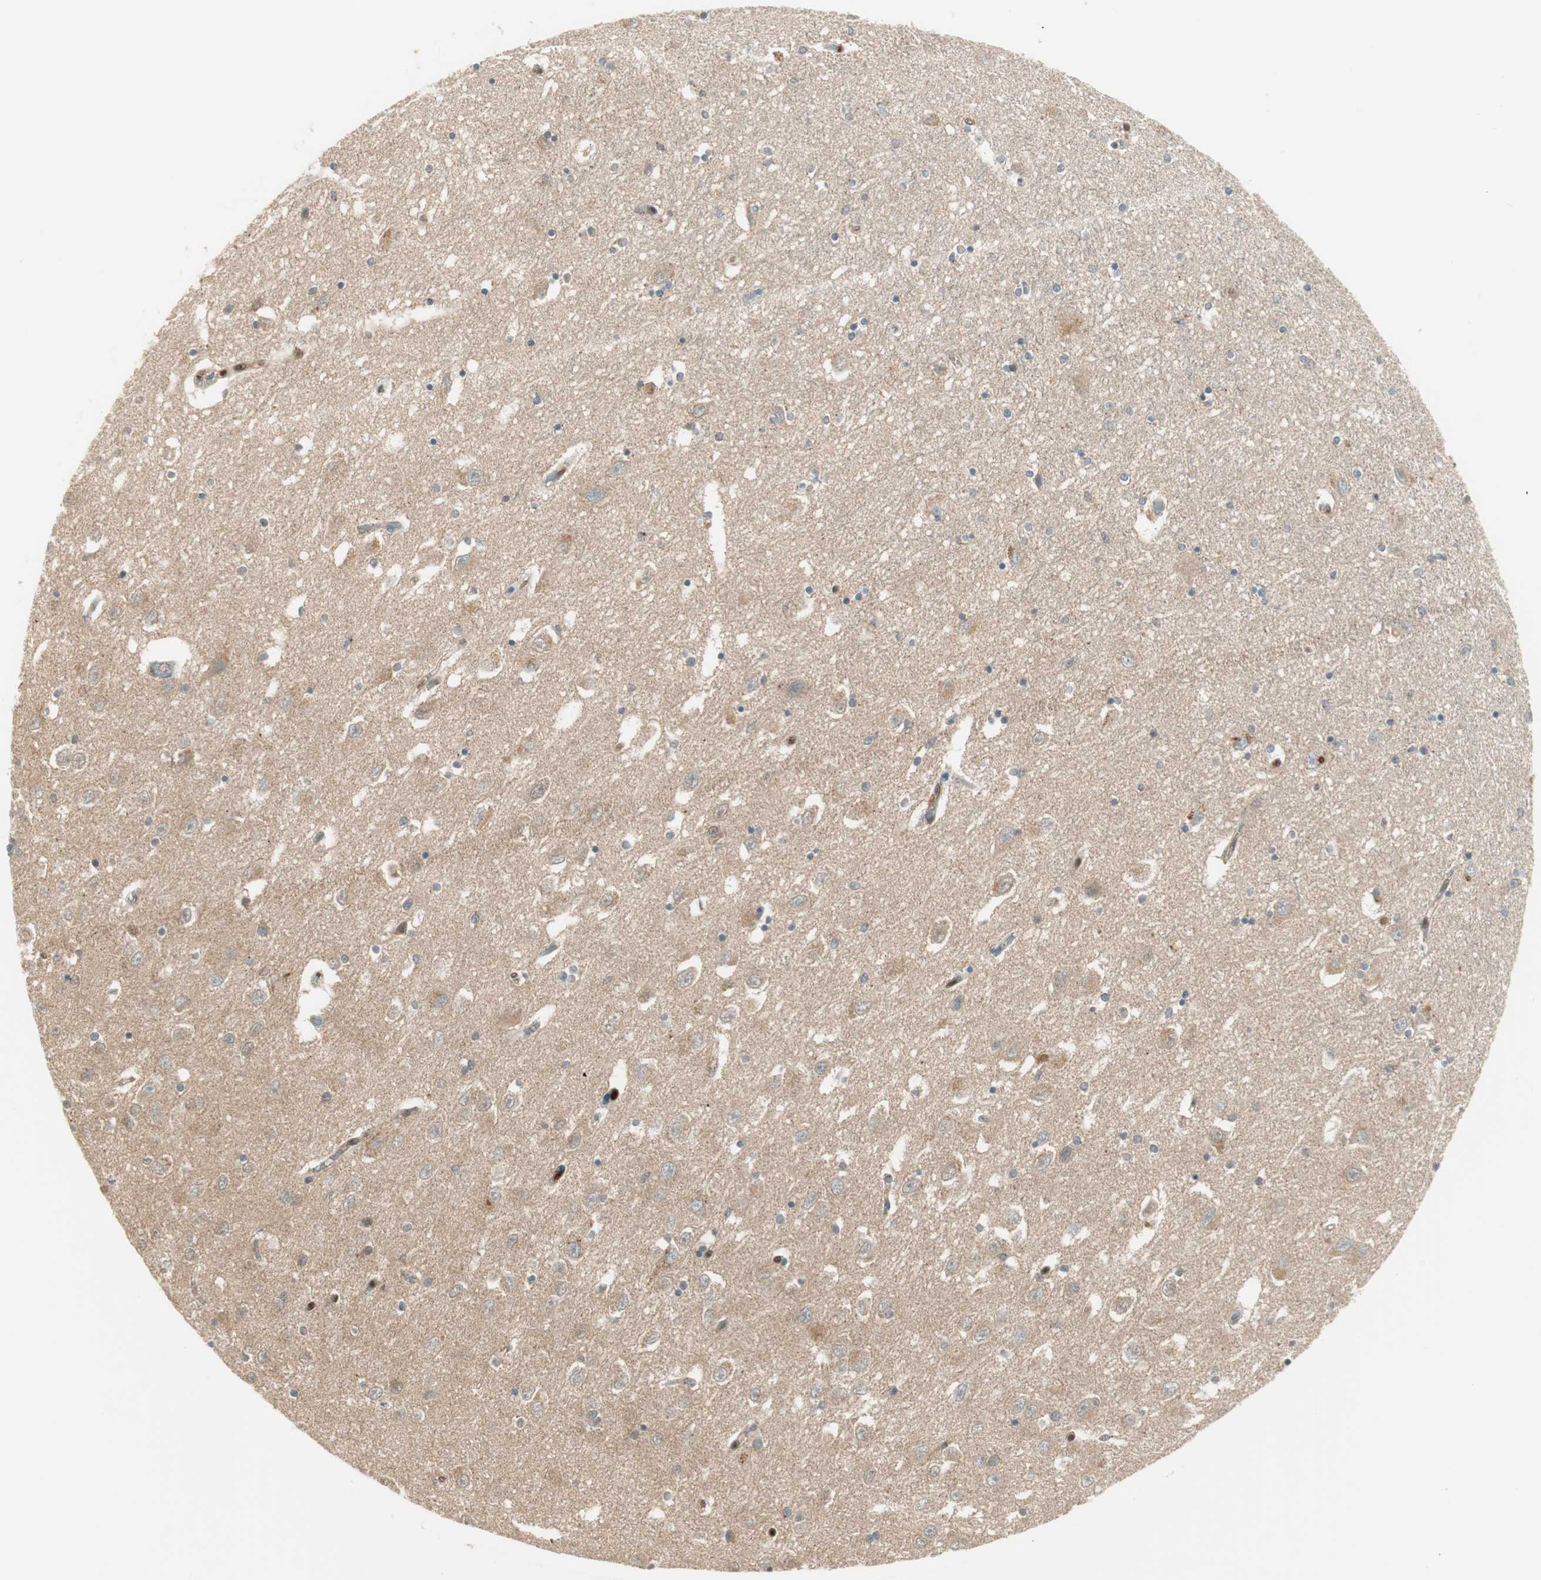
{"staining": {"intensity": "weak", "quantity": "<25%", "location": "cytoplasmic/membranous"}, "tissue": "hippocampus", "cell_type": "Glial cells", "image_type": "normal", "snomed": [{"axis": "morphology", "description": "Normal tissue, NOS"}, {"axis": "topography", "description": "Hippocampus"}], "caption": "This is an immunohistochemistry image of normal hippocampus. There is no expression in glial cells.", "gene": "LTA4H", "patient": {"sex": "female", "age": 54}}